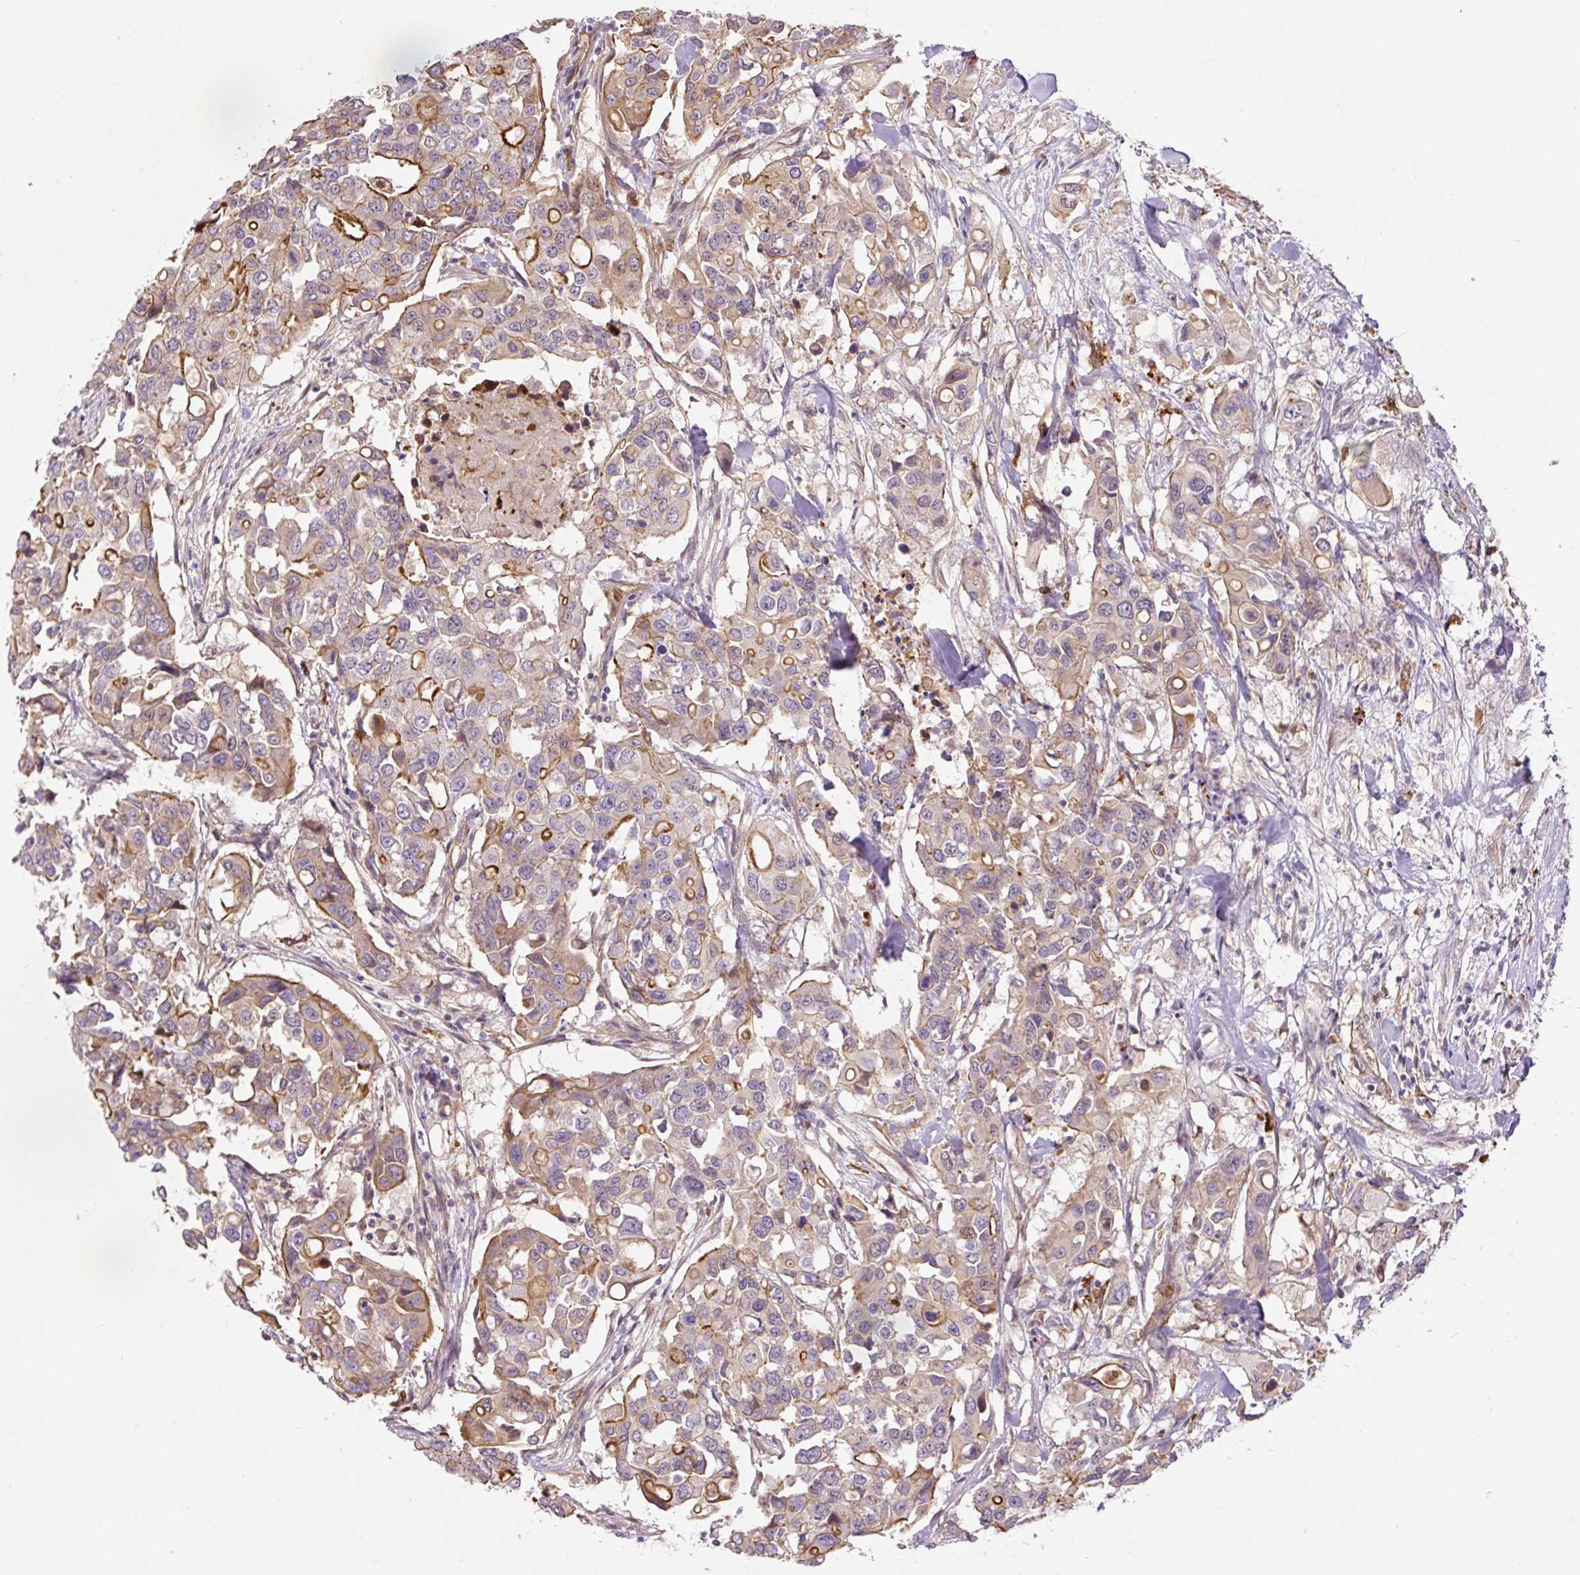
{"staining": {"intensity": "moderate", "quantity": "25%-75%", "location": "cytoplasmic/membranous"}, "tissue": "colorectal cancer", "cell_type": "Tumor cells", "image_type": "cancer", "snomed": [{"axis": "morphology", "description": "Adenocarcinoma, NOS"}, {"axis": "topography", "description": "Colon"}], "caption": "Moderate cytoplasmic/membranous protein expression is identified in about 25%-75% of tumor cells in colorectal cancer (adenocarcinoma).", "gene": "B3GALT5", "patient": {"sex": "male", "age": 77}}